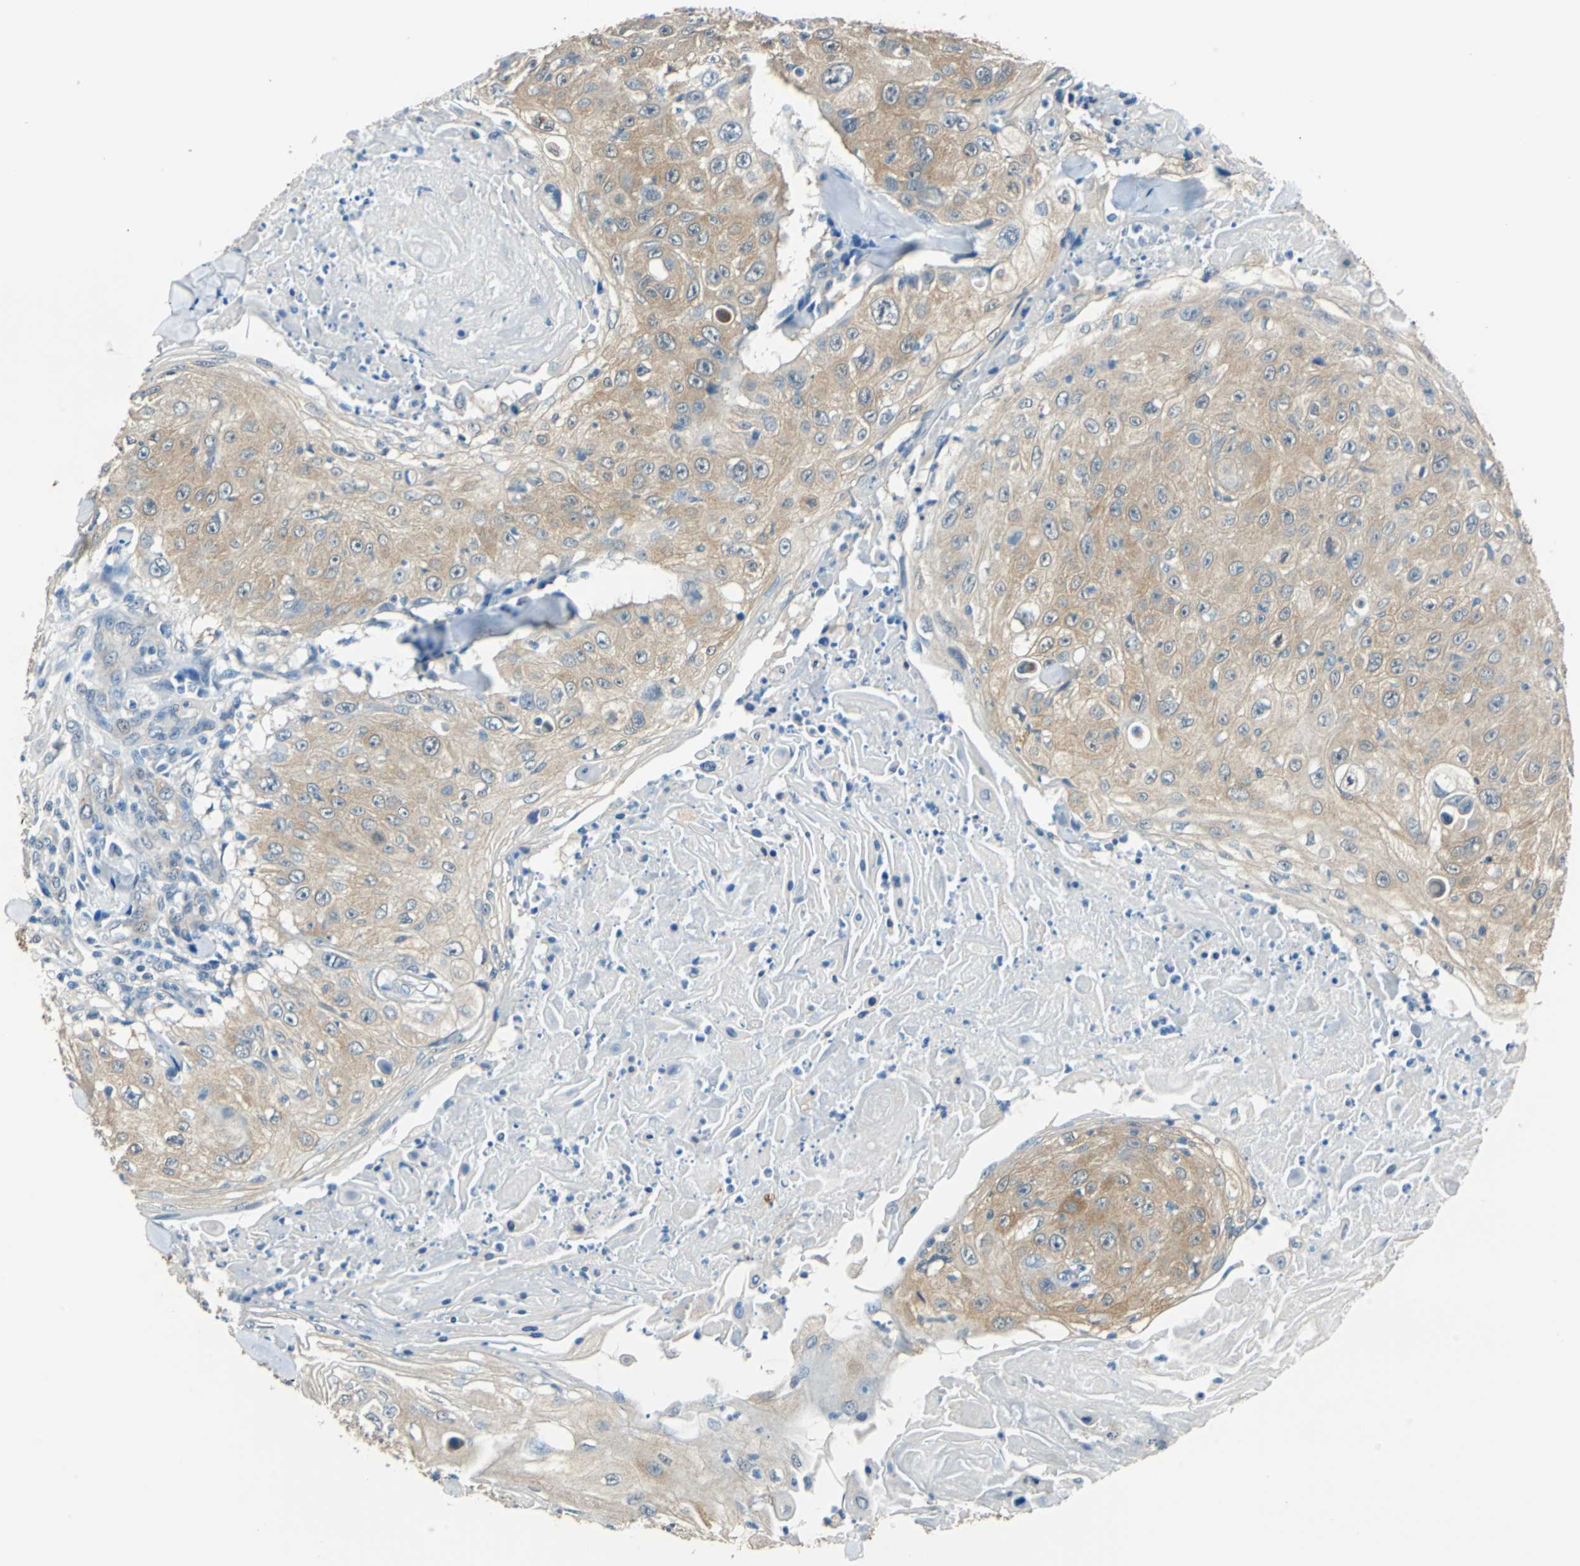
{"staining": {"intensity": "moderate", "quantity": ">75%", "location": "cytoplasmic/membranous"}, "tissue": "skin cancer", "cell_type": "Tumor cells", "image_type": "cancer", "snomed": [{"axis": "morphology", "description": "Squamous cell carcinoma, NOS"}, {"axis": "topography", "description": "Skin"}], "caption": "Squamous cell carcinoma (skin) was stained to show a protein in brown. There is medium levels of moderate cytoplasmic/membranous expression in about >75% of tumor cells.", "gene": "FKBP4", "patient": {"sex": "male", "age": 86}}